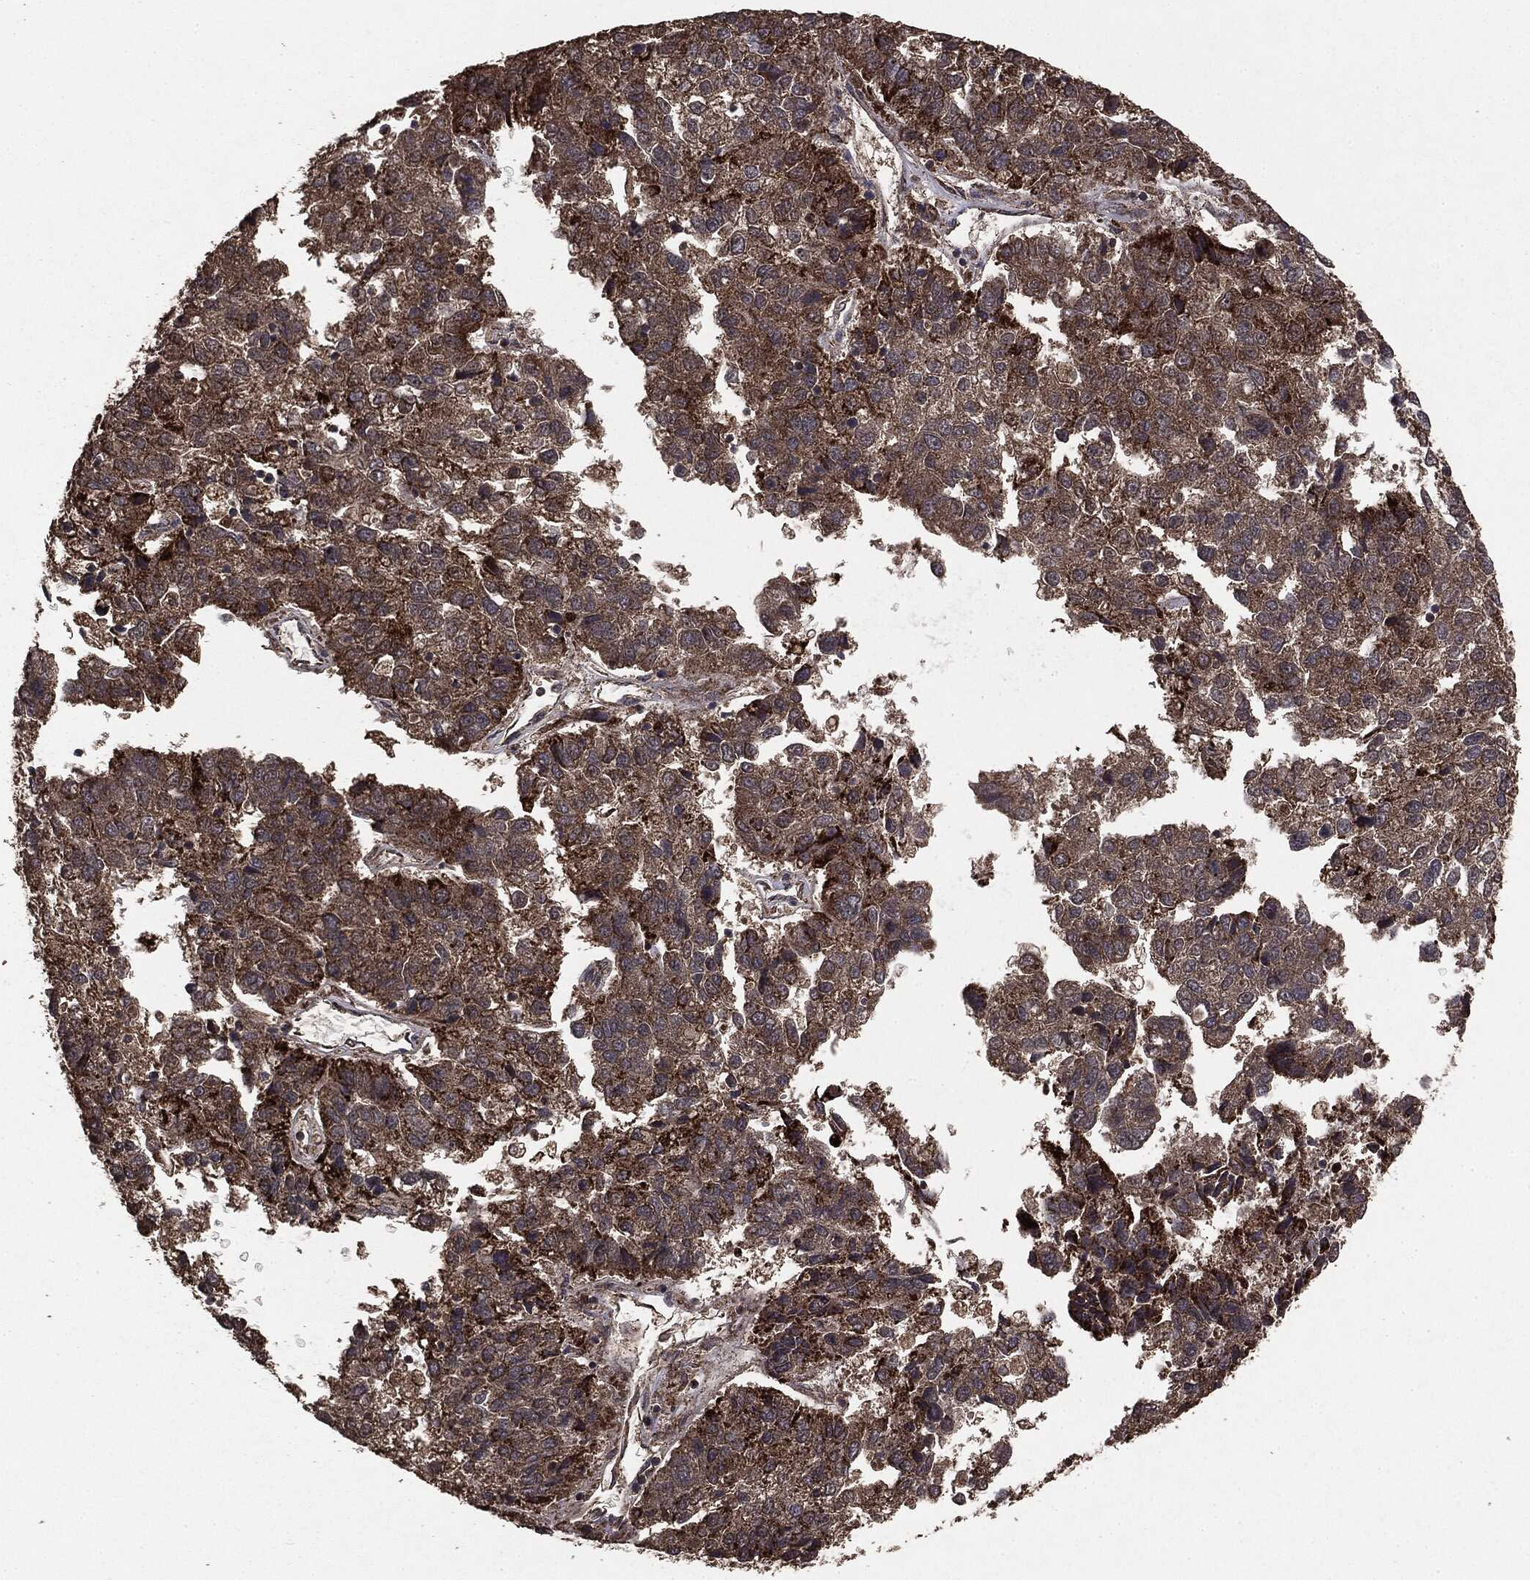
{"staining": {"intensity": "strong", "quantity": ">75%", "location": "cytoplasmic/membranous"}, "tissue": "pancreatic cancer", "cell_type": "Tumor cells", "image_type": "cancer", "snomed": [{"axis": "morphology", "description": "Adenocarcinoma, NOS"}, {"axis": "topography", "description": "Pancreas"}], "caption": "The micrograph exhibits immunohistochemical staining of adenocarcinoma (pancreatic). There is strong cytoplasmic/membranous staining is identified in approximately >75% of tumor cells.", "gene": "MTOR", "patient": {"sex": "female", "age": 61}}